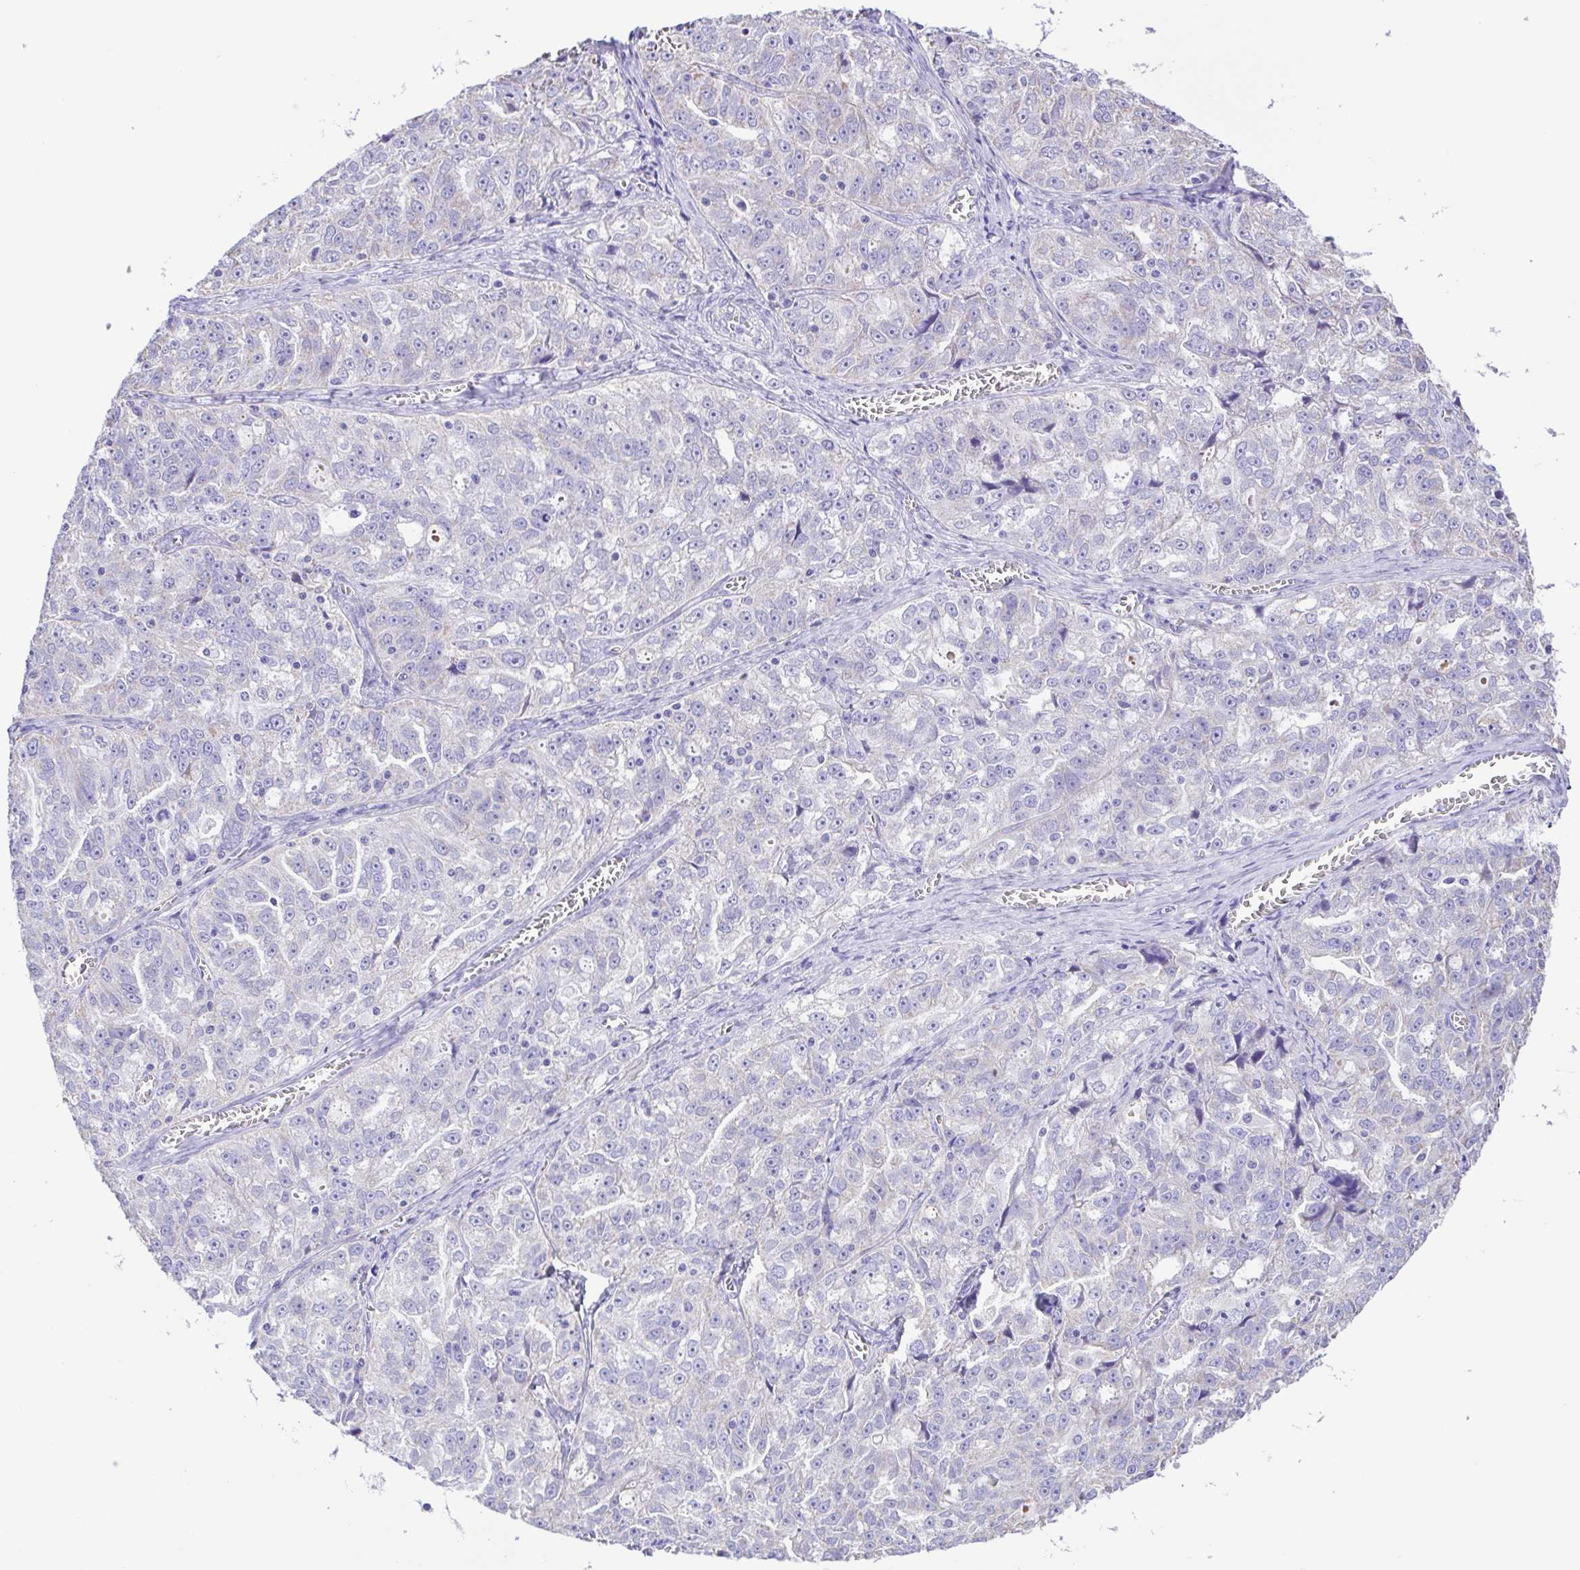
{"staining": {"intensity": "negative", "quantity": "none", "location": "none"}, "tissue": "ovarian cancer", "cell_type": "Tumor cells", "image_type": "cancer", "snomed": [{"axis": "morphology", "description": "Cystadenocarcinoma, serous, NOS"}, {"axis": "topography", "description": "Ovary"}], "caption": "DAB immunohistochemical staining of human ovarian cancer (serous cystadenocarcinoma) demonstrates no significant staining in tumor cells.", "gene": "CD72", "patient": {"sex": "female", "age": 51}}